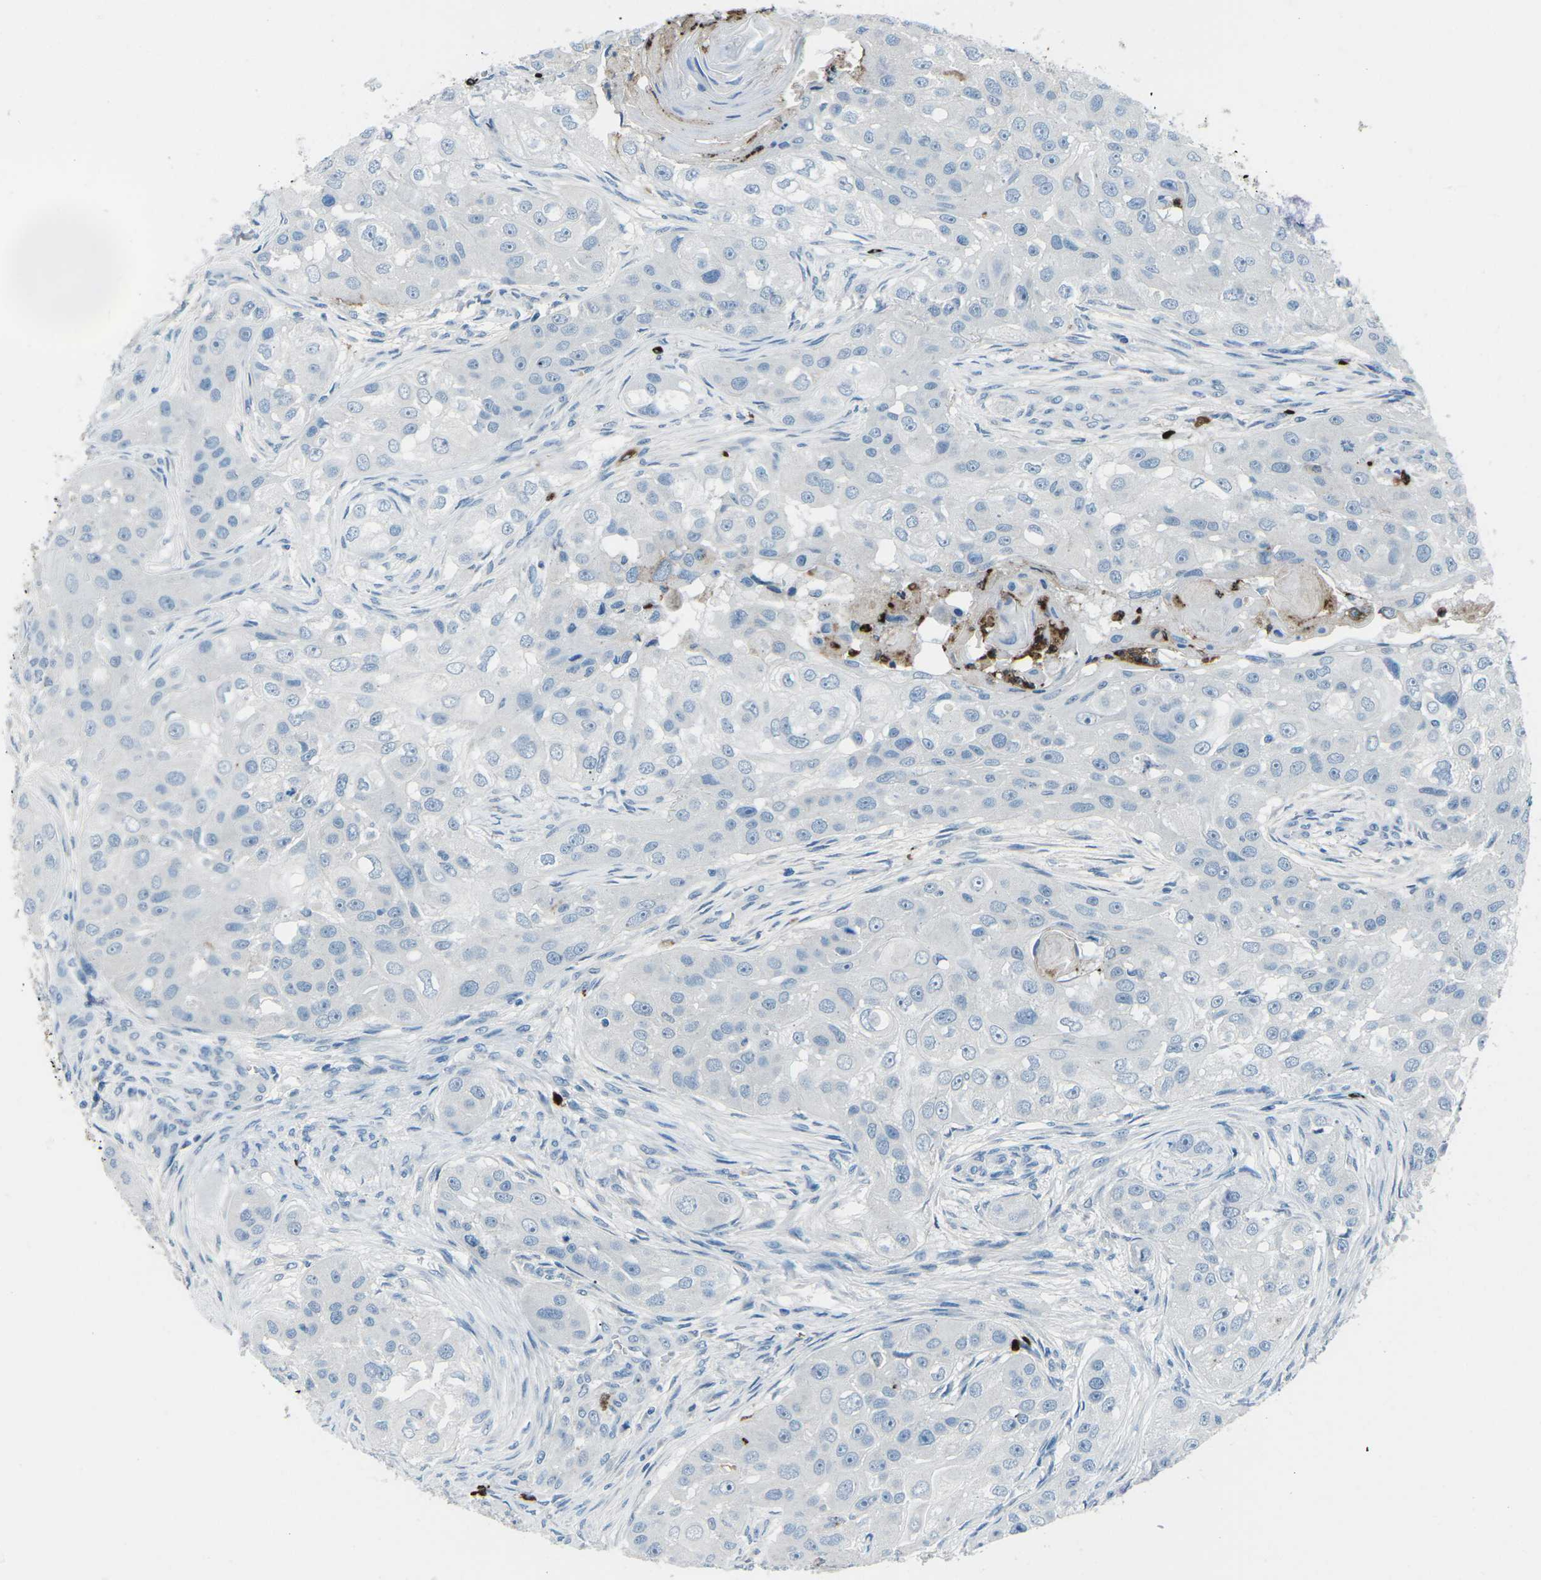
{"staining": {"intensity": "negative", "quantity": "none", "location": "none"}, "tissue": "head and neck cancer", "cell_type": "Tumor cells", "image_type": "cancer", "snomed": [{"axis": "morphology", "description": "Normal tissue, NOS"}, {"axis": "morphology", "description": "Squamous cell carcinoma, NOS"}, {"axis": "topography", "description": "Skeletal muscle"}, {"axis": "topography", "description": "Head-Neck"}], "caption": "An IHC histopathology image of squamous cell carcinoma (head and neck) is shown. There is no staining in tumor cells of squamous cell carcinoma (head and neck).", "gene": "FCN1", "patient": {"sex": "male", "age": 51}}